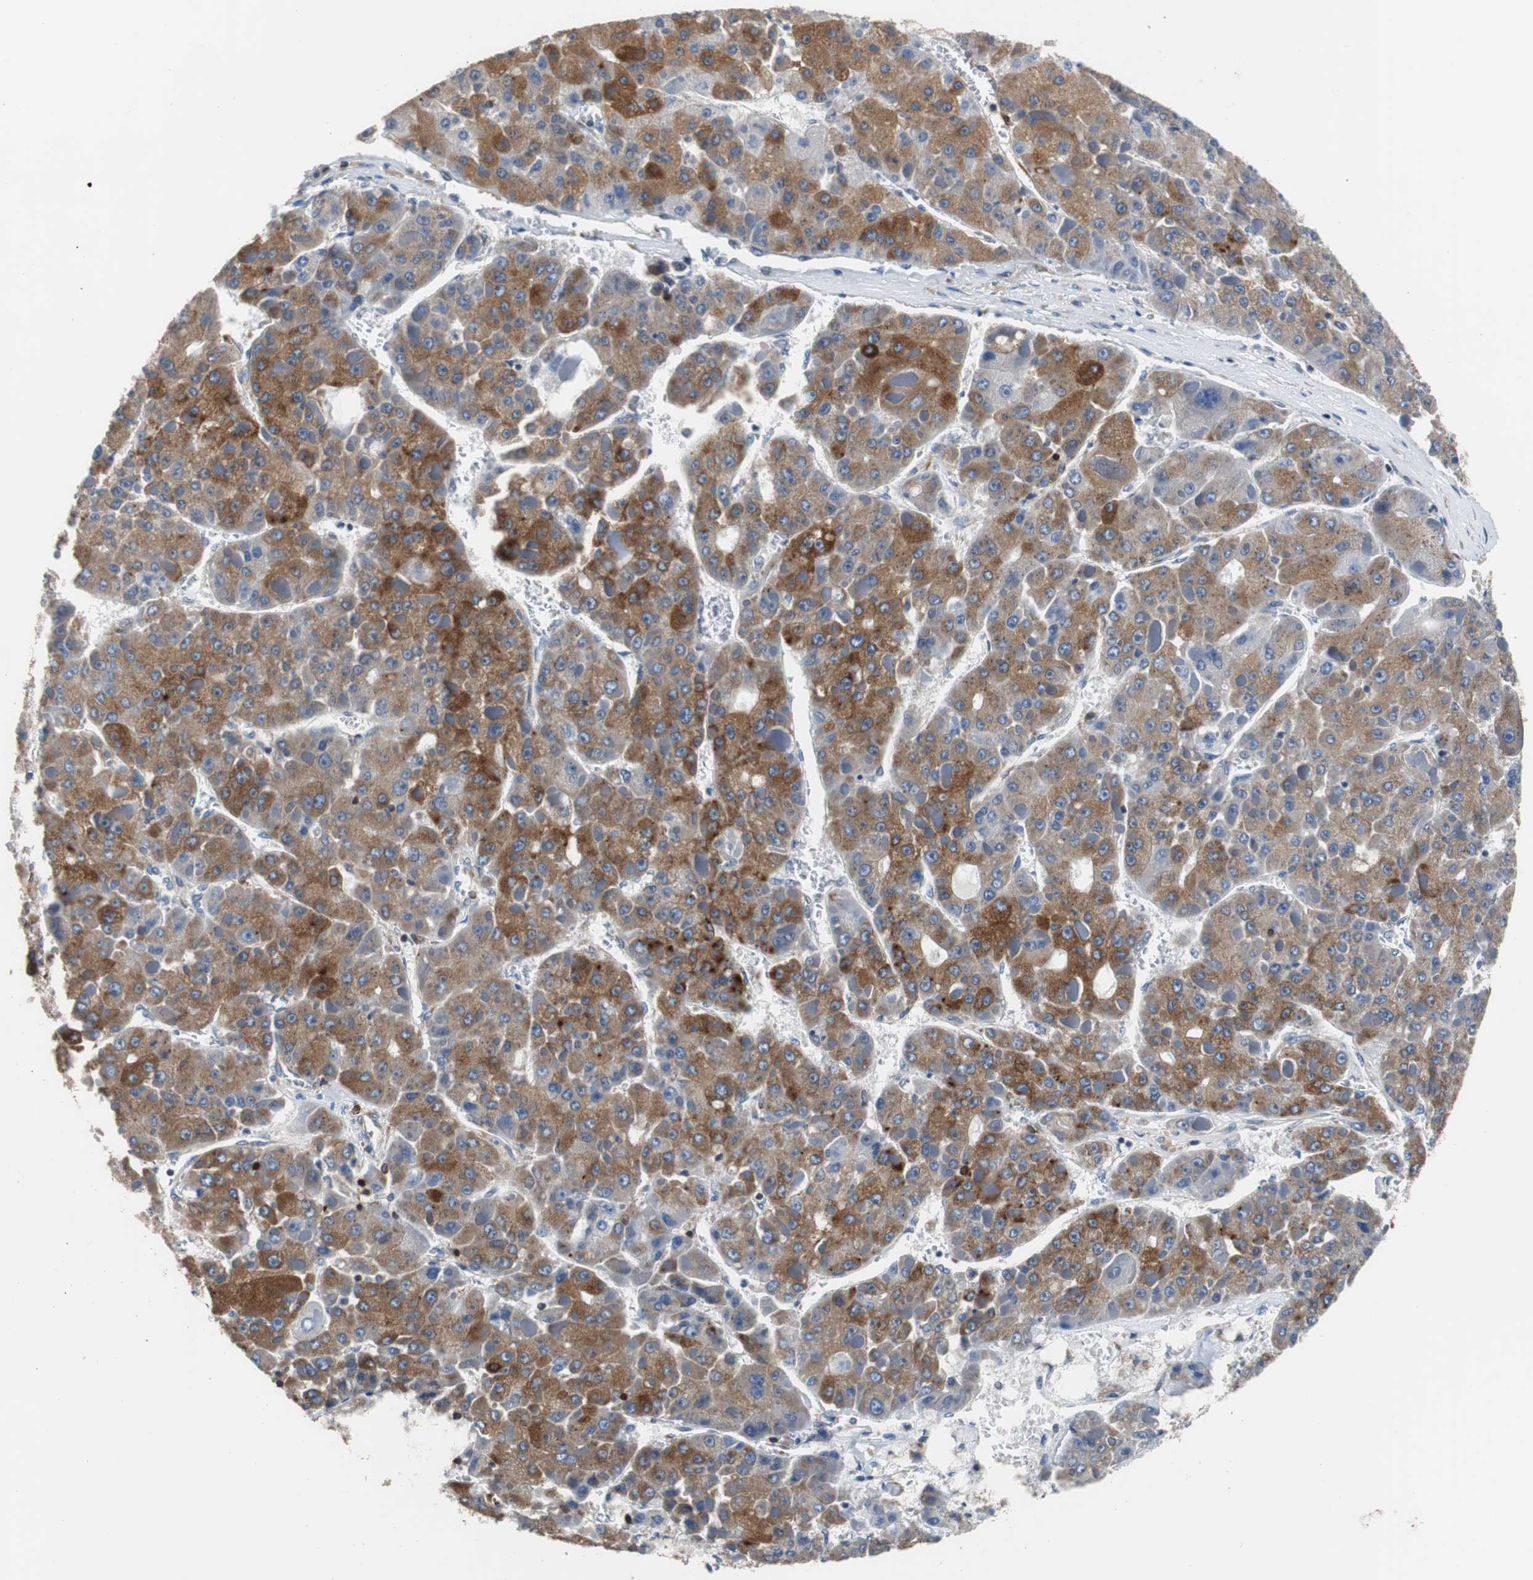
{"staining": {"intensity": "moderate", "quantity": ">75%", "location": "cytoplasmic/membranous"}, "tissue": "liver cancer", "cell_type": "Tumor cells", "image_type": "cancer", "snomed": [{"axis": "morphology", "description": "Carcinoma, Hepatocellular, NOS"}, {"axis": "topography", "description": "Liver"}], "caption": "A photomicrograph showing moderate cytoplasmic/membranous positivity in approximately >75% of tumor cells in liver cancer (hepatocellular carcinoma), as visualized by brown immunohistochemical staining.", "gene": "PBXIP1", "patient": {"sex": "female", "age": 73}}